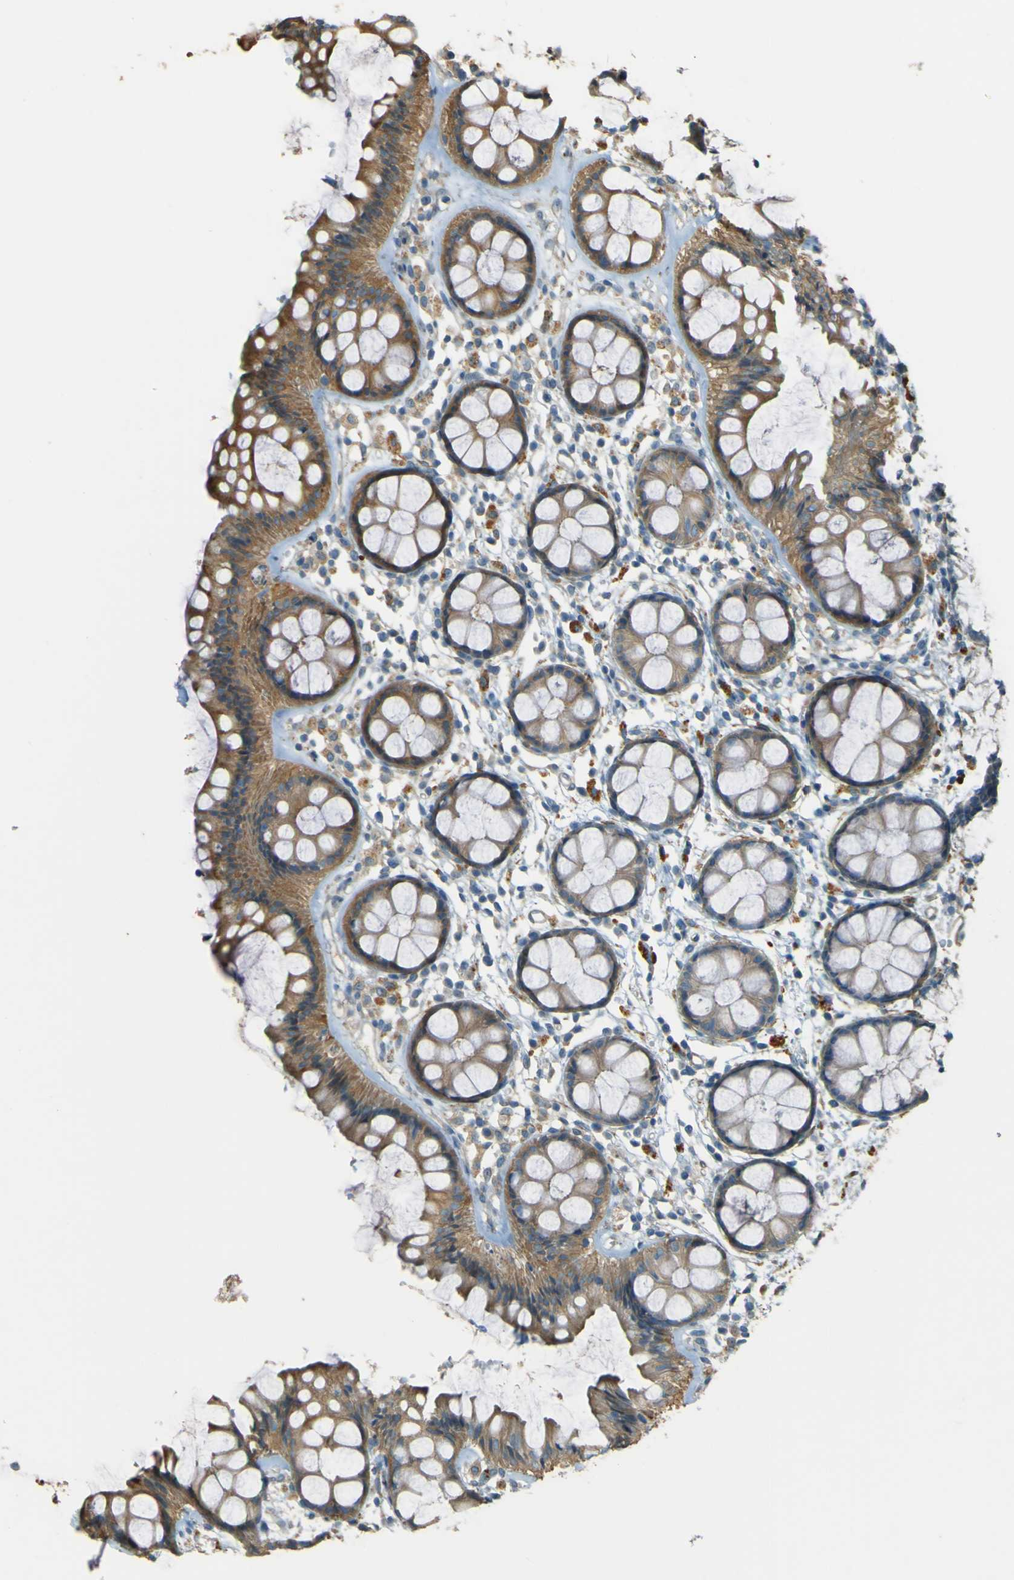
{"staining": {"intensity": "moderate", "quantity": ">75%", "location": "cytoplasmic/membranous"}, "tissue": "rectum", "cell_type": "Glandular cells", "image_type": "normal", "snomed": [{"axis": "morphology", "description": "Normal tissue, NOS"}, {"axis": "topography", "description": "Rectum"}], "caption": "A high-resolution micrograph shows immunohistochemistry (IHC) staining of normal rectum, which displays moderate cytoplasmic/membranous staining in about >75% of glandular cells. (DAB = brown stain, brightfield microscopy at high magnification).", "gene": "NEXN", "patient": {"sex": "female", "age": 66}}